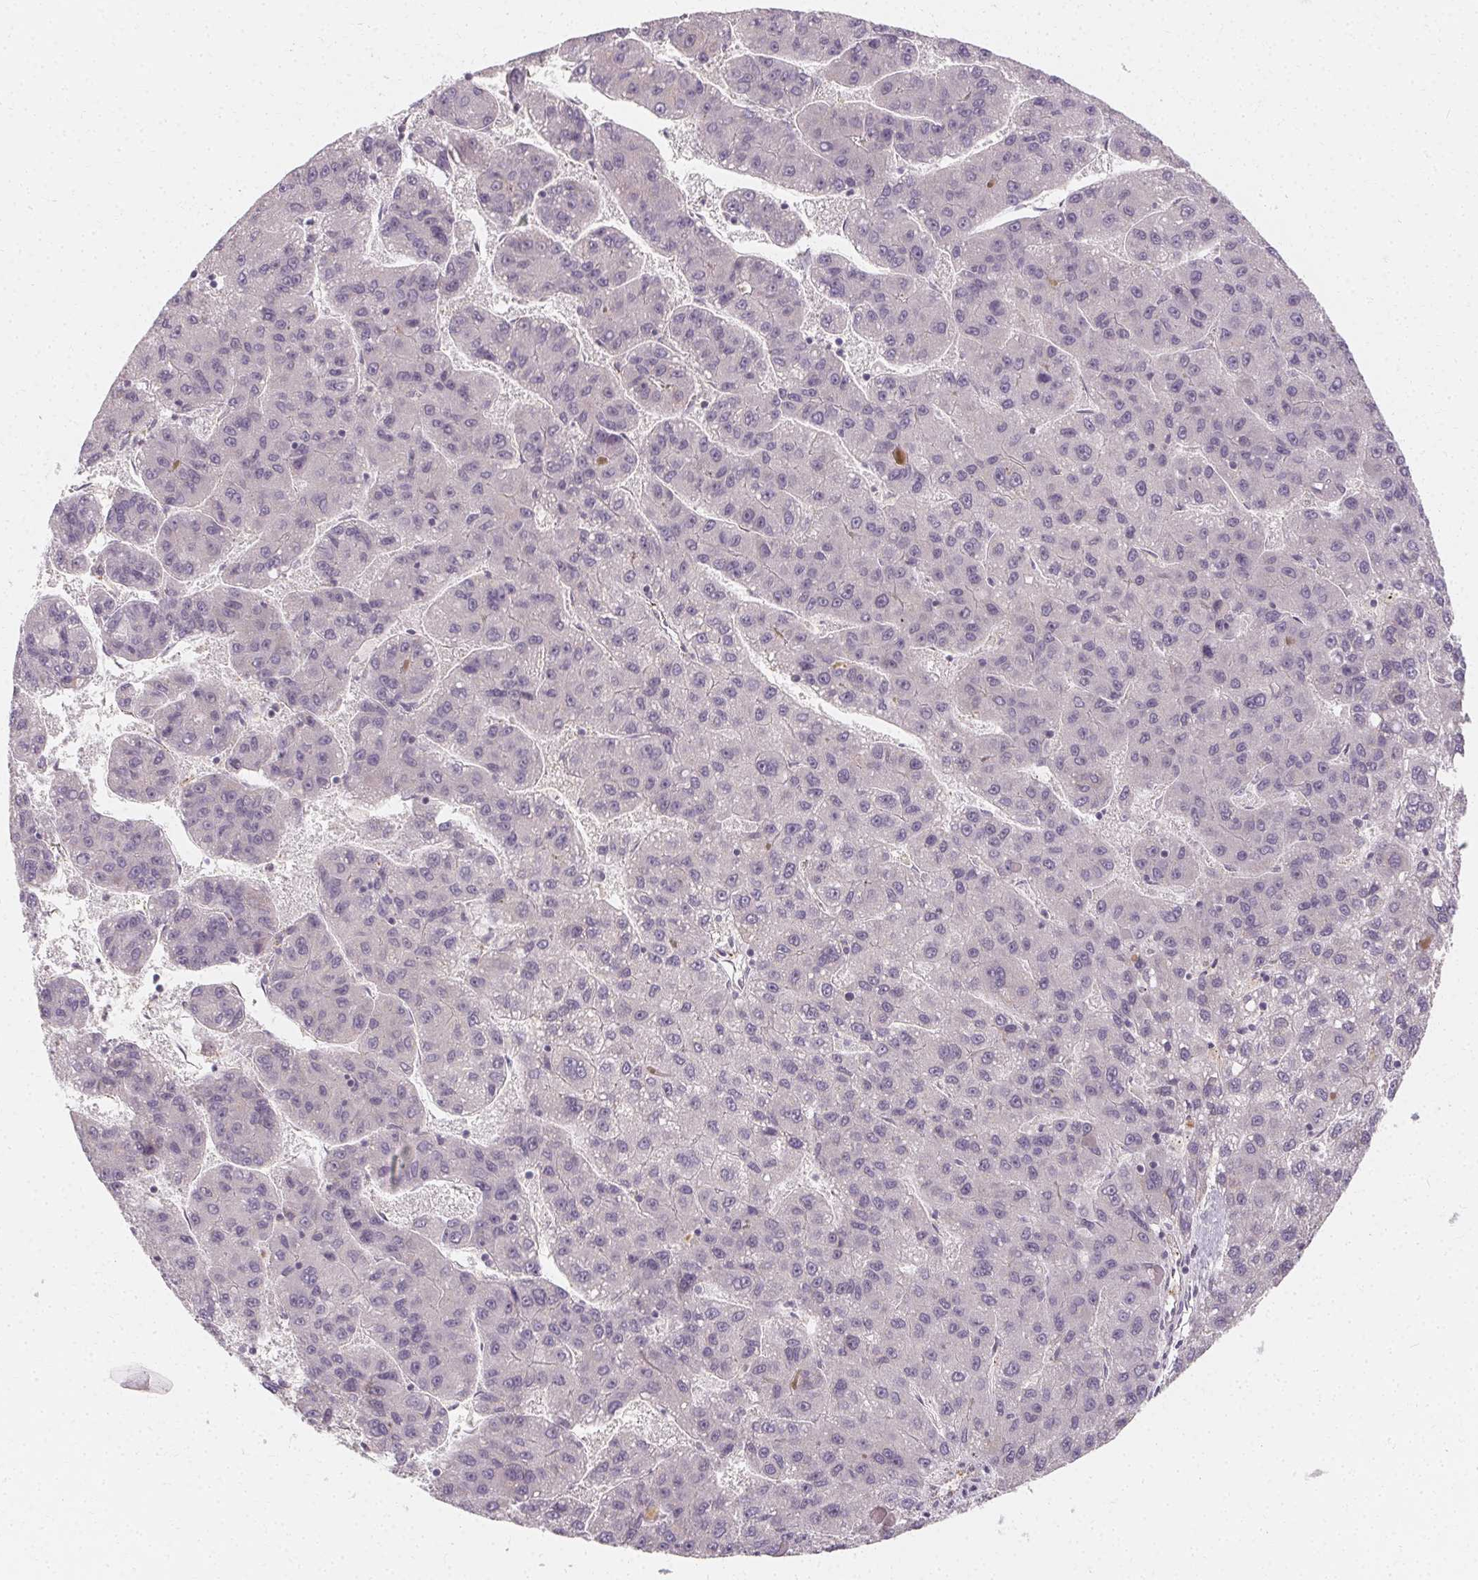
{"staining": {"intensity": "negative", "quantity": "none", "location": "none"}, "tissue": "liver cancer", "cell_type": "Tumor cells", "image_type": "cancer", "snomed": [{"axis": "morphology", "description": "Carcinoma, Hepatocellular, NOS"}, {"axis": "topography", "description": "Liver"}], "caption": "IHC photomicrograph of human liver hepatocellular carcinoma stained for a protein (brown), which demonstrates no expression in tumor cells.", "gene": "CLCNKB", "patient": {"sex": "female", "age": 82}}